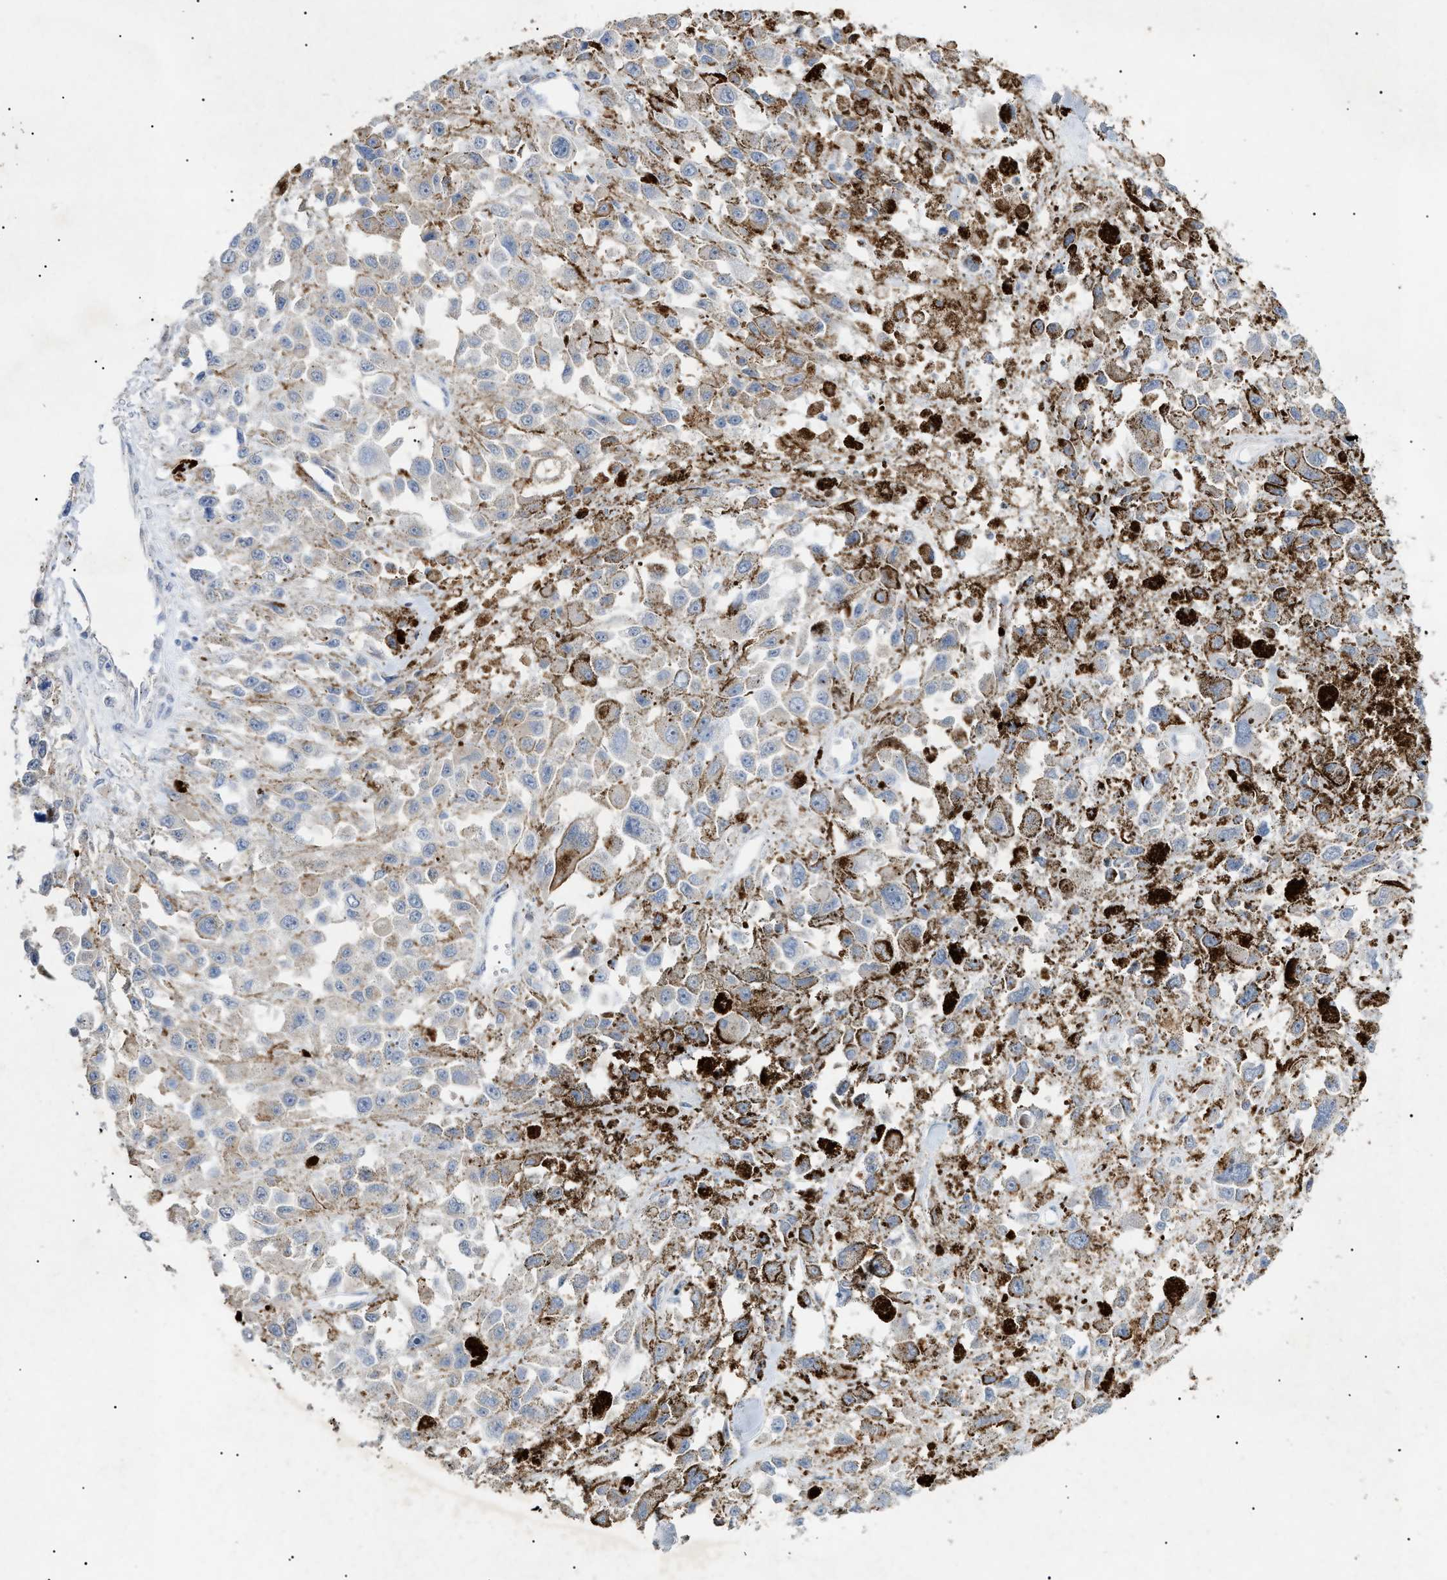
{"staining": {"intensity": "negative", "quantity": "none", "location": "none"}, "tissue": "melanoma", "cell_type": "Tumor cells", "image_type": "cancer", "snomed": [{"axis": "morphology", "description": "Malignant melanoma, Metastatic site"}, {"axis": "topography", "description": "Lymph node"}], "caption": "Immunohistochemical staining of human malignant melanoma (metastatic site) reveals no significant positivity in tumor cells.", "gene": "SLC25A31", "patient": {"sex": "male", "age": 59}}